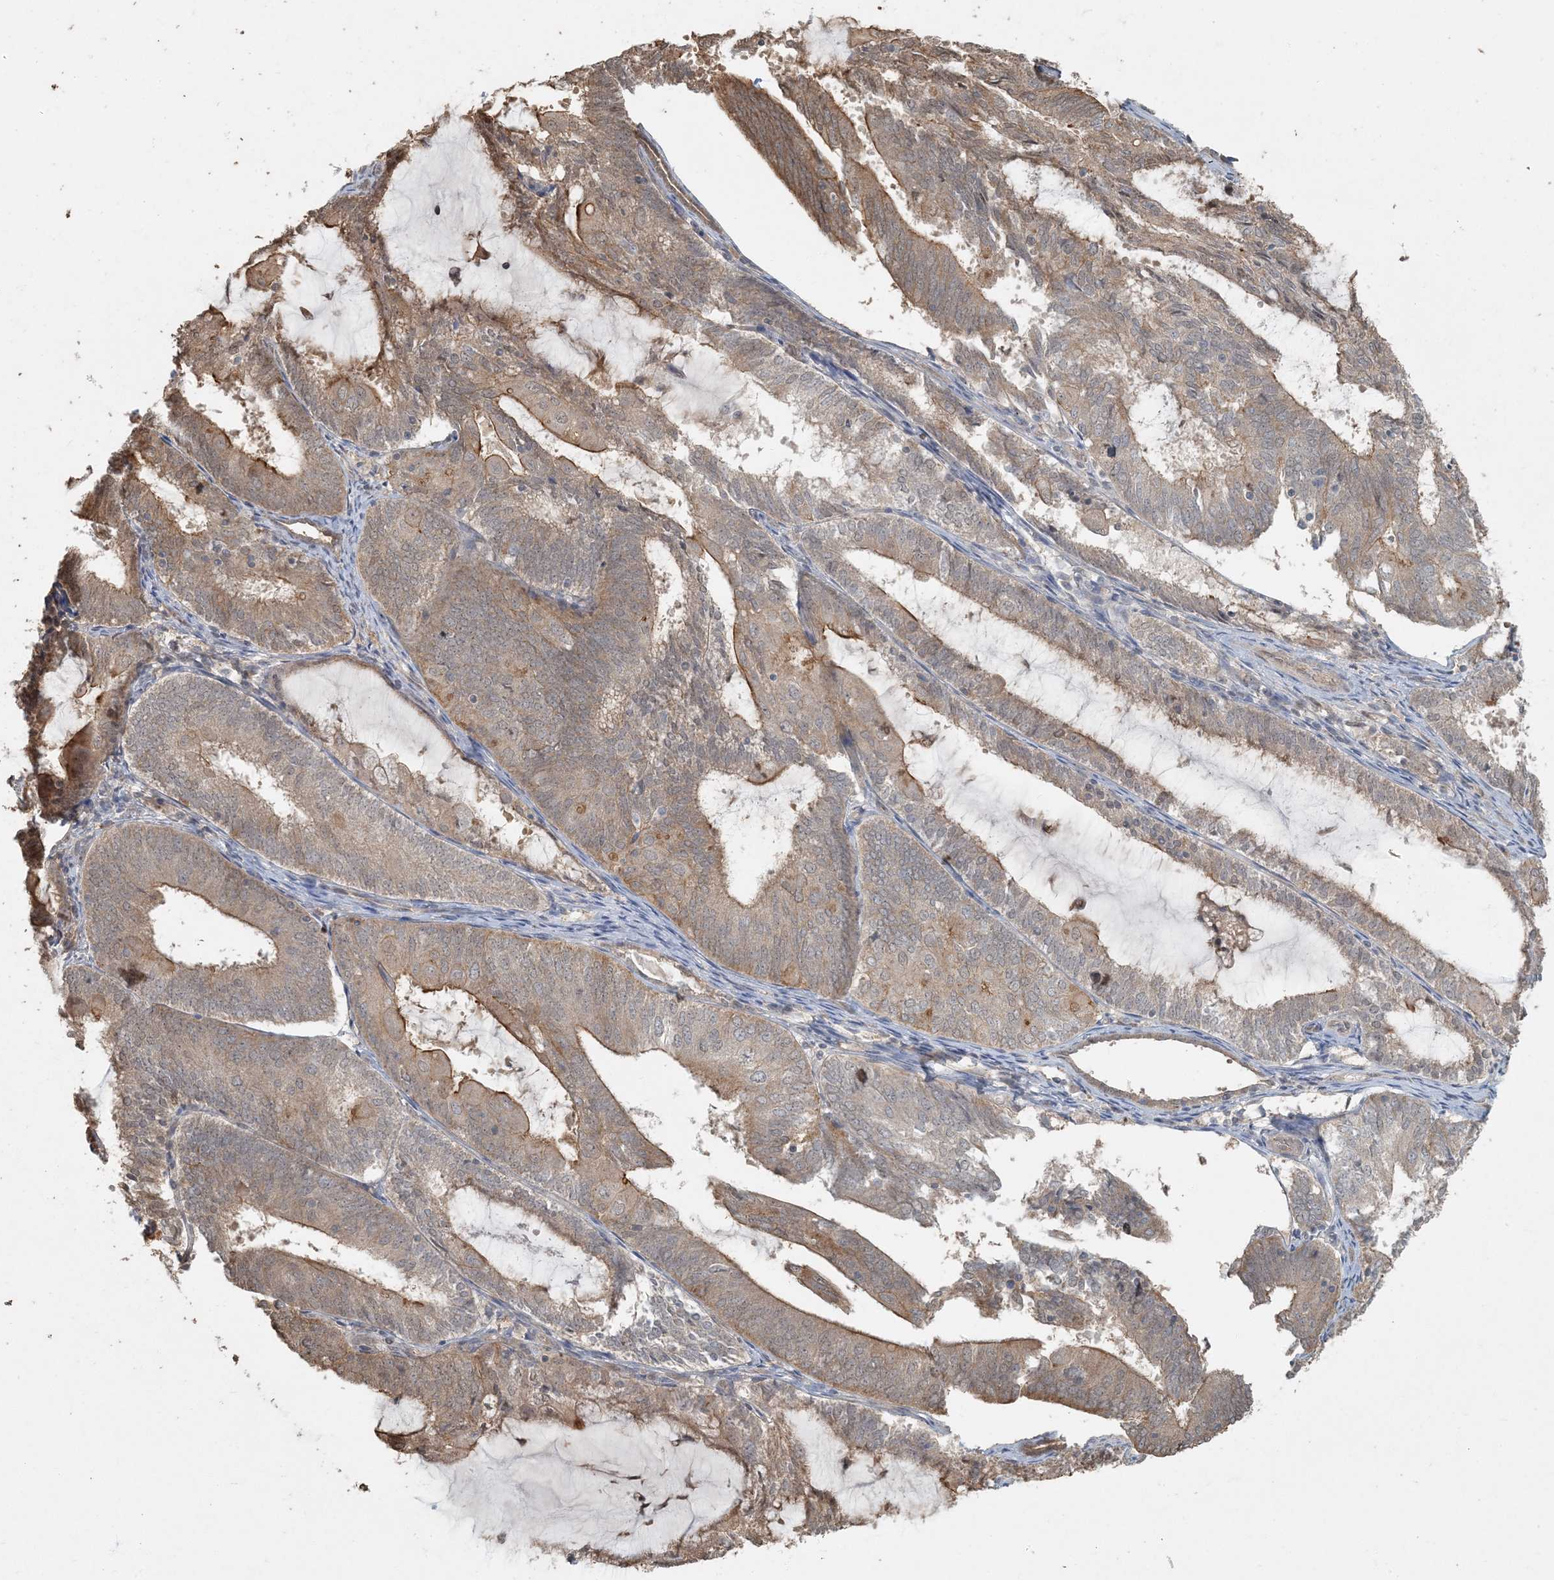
{"staining": {"intensity": "moderate", "quantity": ">75%", "location": "cytoplasmic/membranous"}, "tissue": "endometrial cancer", "cell_type": "Tumor cells", "image_type": "cancer", "snomed": [{"axis": "morphology", "description": "Adenocarcinoma, NOS"}, {"axis": "topography", "description": "Endometrium"}], "caption": "Approximately >75% of tumor cells in human endometrial adenocarcinoma exhibit moderate cytoplasmic/membranous protein staining as visualized by brown immunohistochemical staining.", "gene": "AK9", "patient": {"sex": "female", "age": 81}}